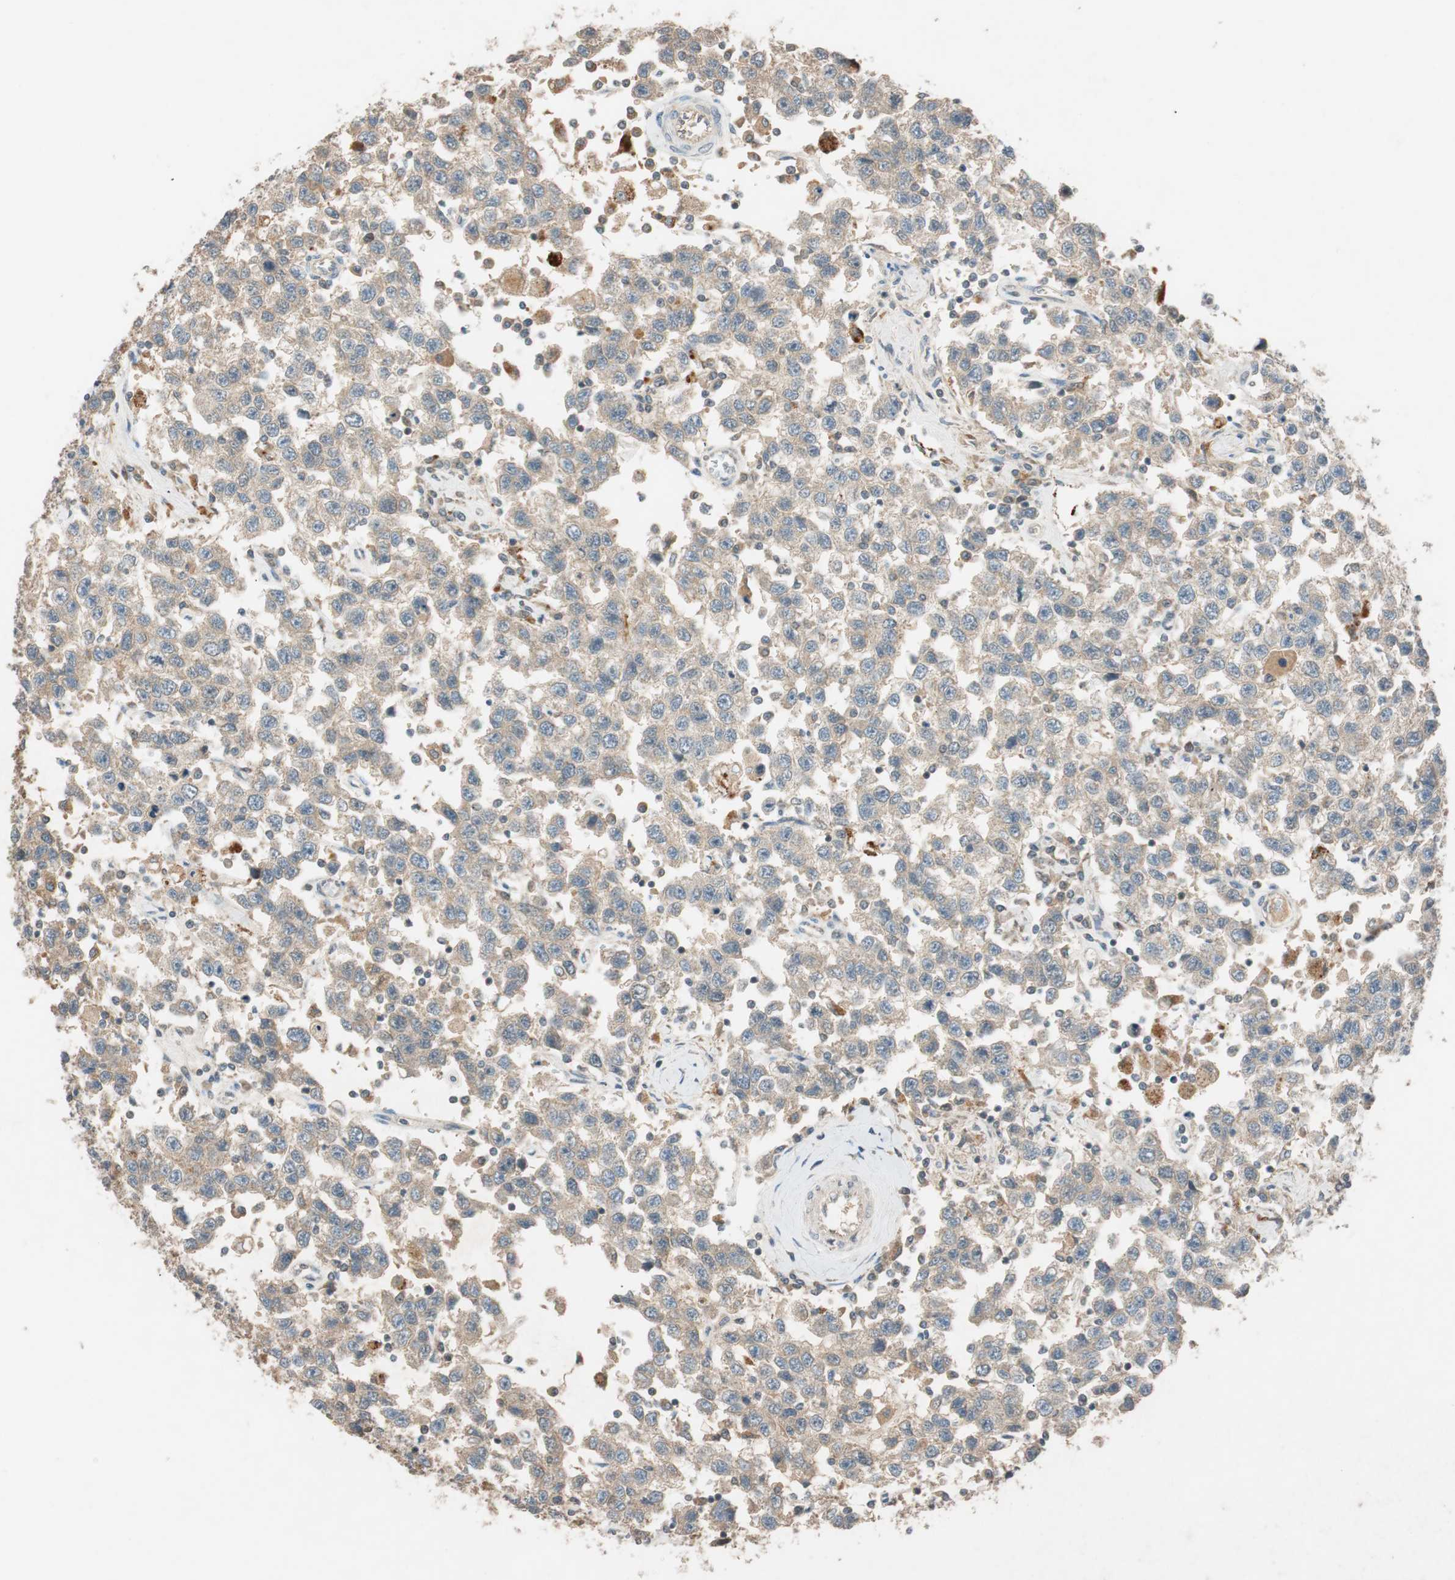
{"staining": {"intensity": "weak", "quantity": ">75%", "location": "cytoplasmic/membranous"}, "tissue": "testis cancer", "cell_type": "Tumor cells", "image_type": "cancer", "snomed": [{"axis": "morphology", "description": "Seminoma, NOS"}, {"axis": "topography", "description": "Testis"}], "caption": "Testis cancer (seminoma) stained for a protein displays weak cytoplasmic/membranous positivity in tumor cells.", "gene": "GLB1", "patient": {"sex": "male", "age": 41}}